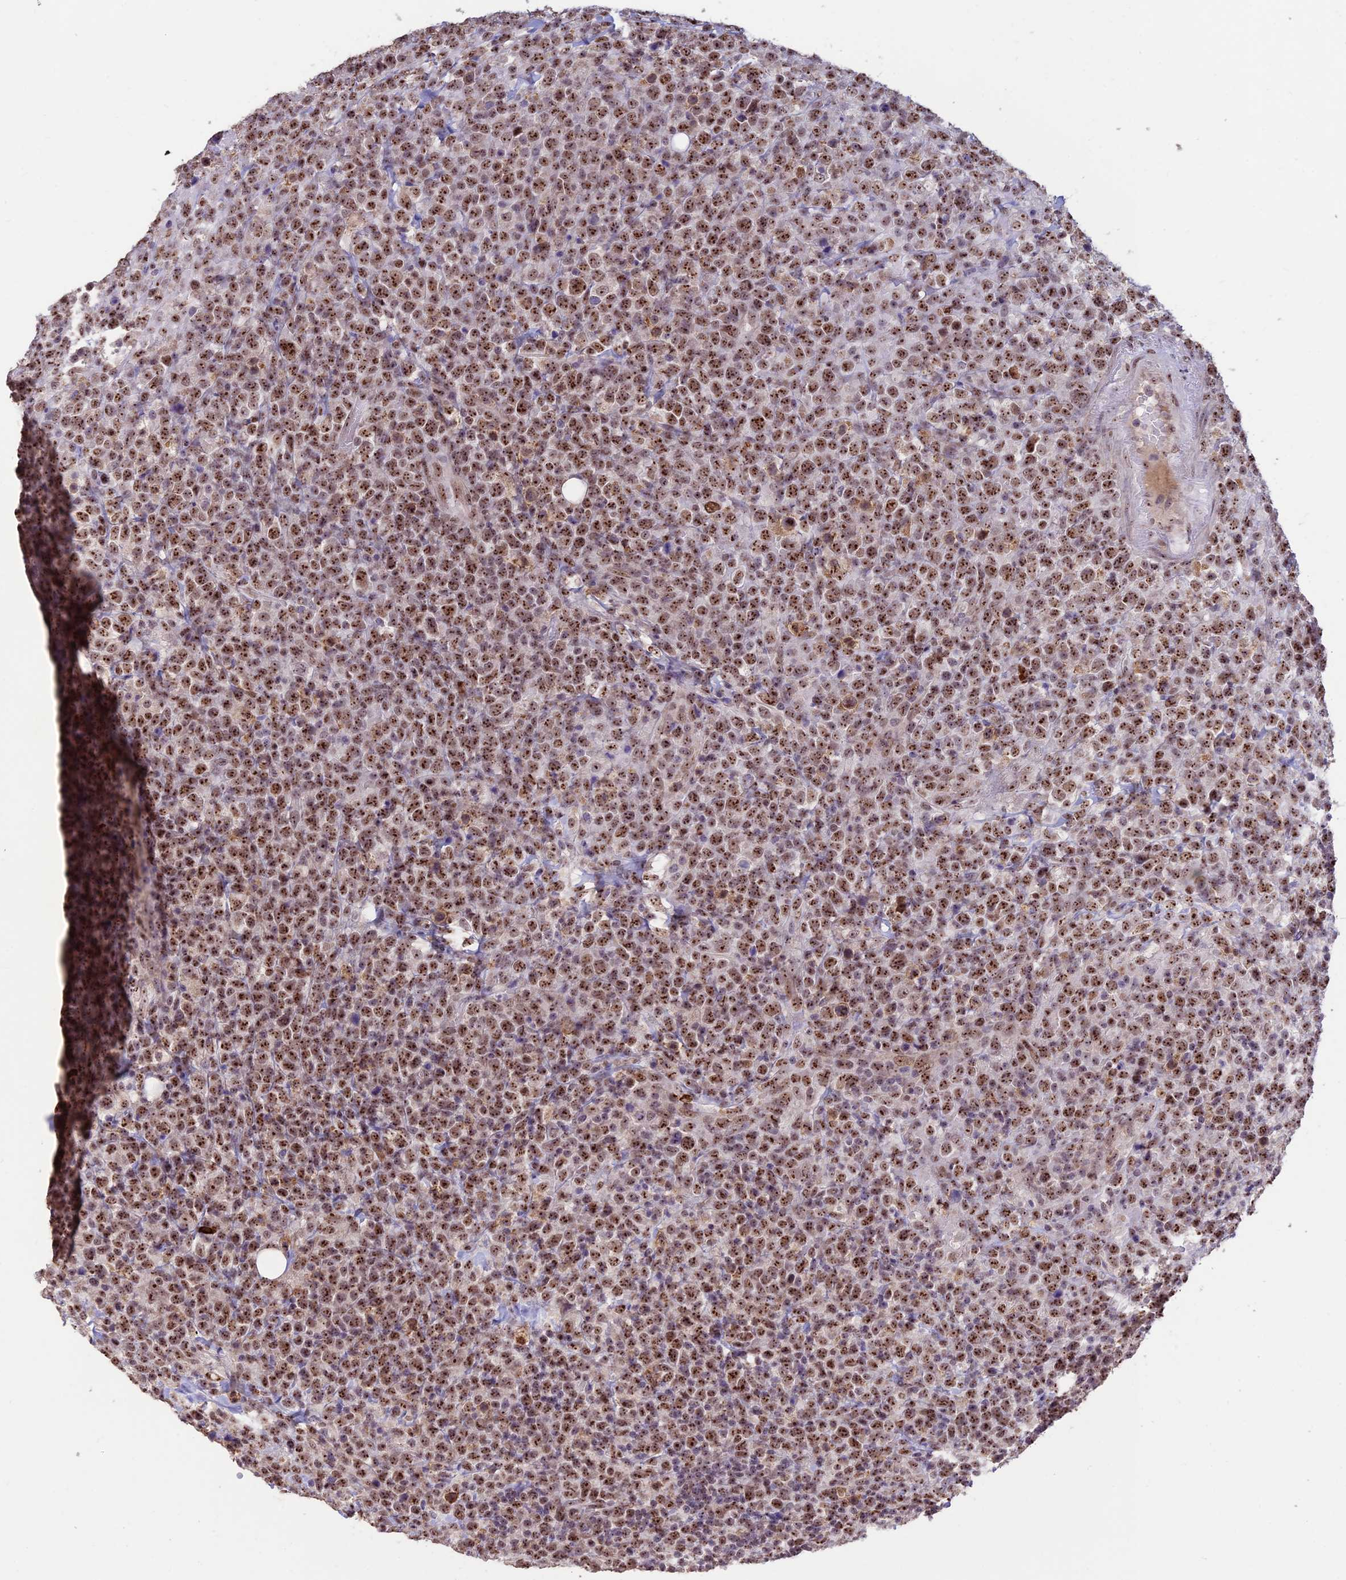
{"staining": {"intensity": "moderate", "quantity": ">75%", "location": "nuclear"}, "tissue": "lymphoma", "cell_type": "Tumor cells", "image_type": "cancer", "snomed": [{"axis": "morphology", "description": "Malignant lymphoma, non-Hodgkin's type, High grade"}, {"axis": "topography", "description": "Colon"}], "caption": "An IHC histopathology image of tumor tissue is shown. Protein staining in brown highlights moderate nuclear positivity in lymphoma within tumor cells.", "gene": "POLR1G", "patient": {"sex": "female", "age": 53}}